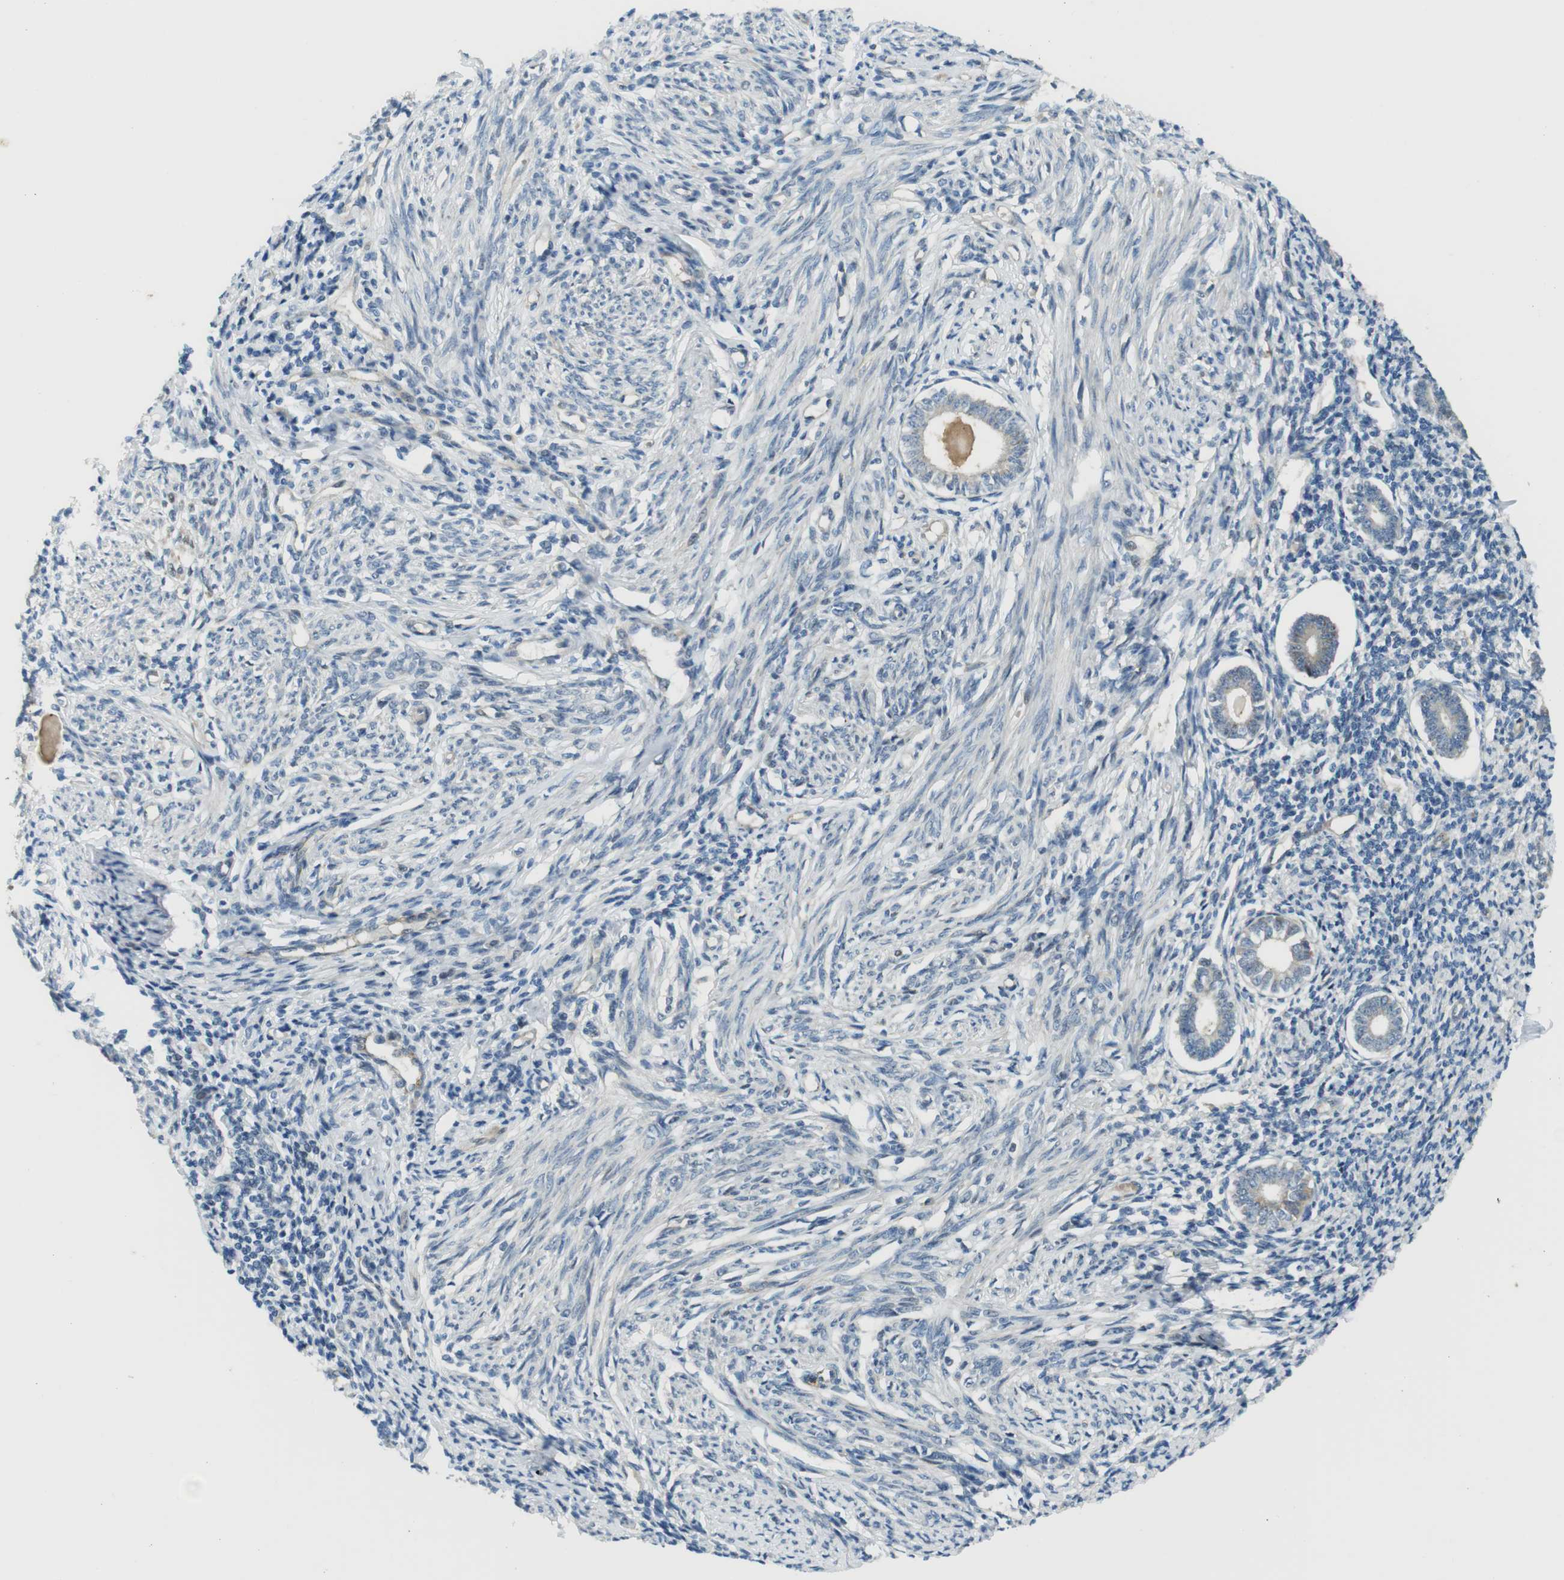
{"staining": {"intensity": "weak", "quantity": "<25%", "location": "cytoplasmic/membranous"}, "tissue": "endometrium", "cell_type": "Cells in endometrial stroma", "image_type": "normal", "snomed": [{"axis": "morphology", "description": "Normal tissue, NOS"}, {"axis": "topography", "description": "Endometrium"}], "caption": "This image is of normal endometrium stained with immunohistochemistry (IHC) to label a protein in brown with the nuclei are counter-stained blue. There is no positivity in cells in endometrial stroma. The staining was performed using DAB to visualize the protein expression in brown, while the nuclei were stained in blue with hematoxylin (Magnification: 20x).", "gene": "ABHD15", "patient": {"sex": "female", "age": 71}}